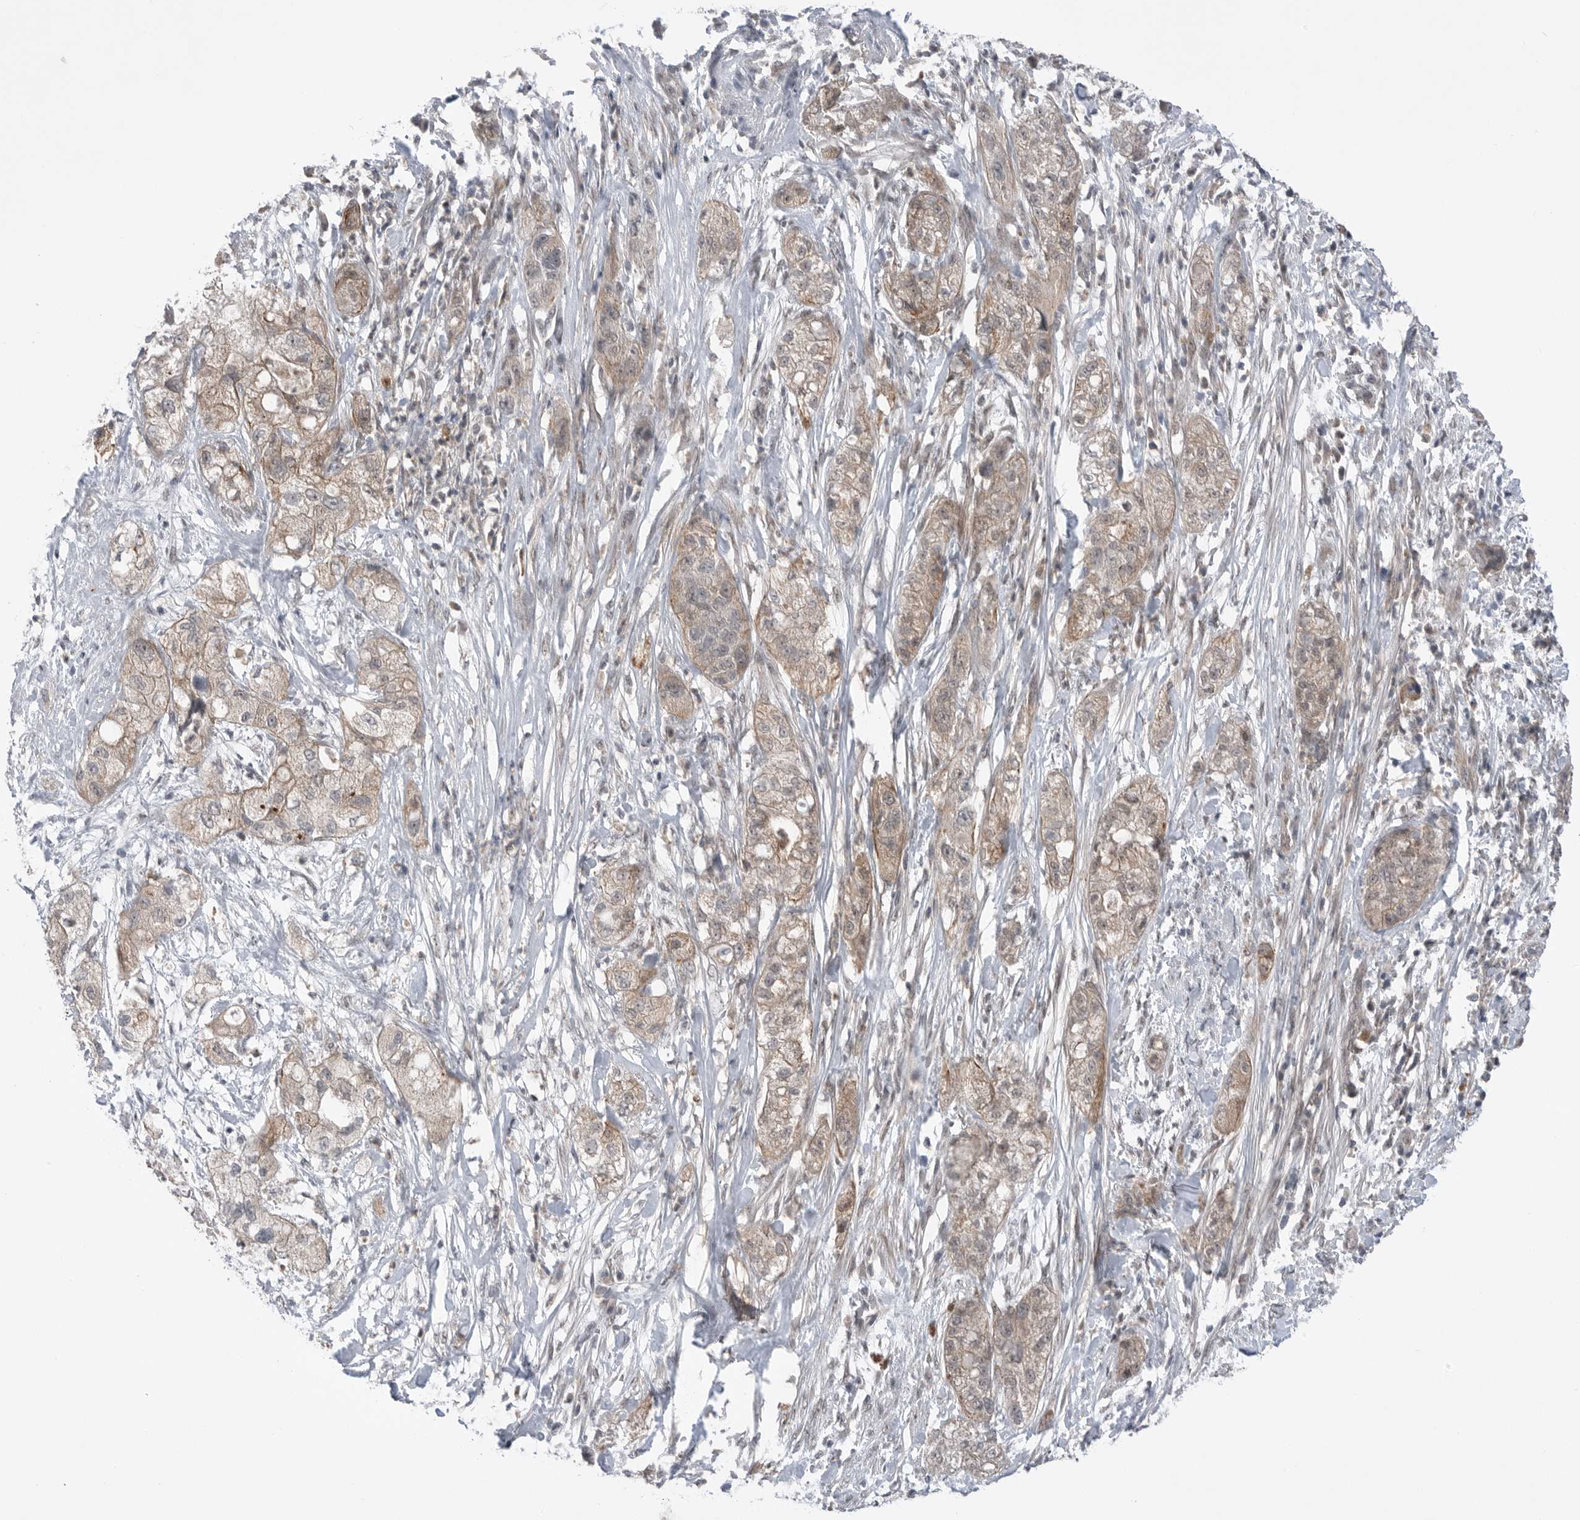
{"staining": {"intensity": "weak", "quantity": ">75%", "location": "cytoplasmic/membranous,nuclear"}, "tissue": "pancreatic cancer", "cell_type": "Tumor cells", "image_type": "cancer", "snomed": [{"axis": "morphology", "description": "Adenocarcinoma, NOS"}, {"axis": "topography", "description": "Pancreas"}], "caption": "There is low levels of weak cytoplasmic/membranous and nuclear expression in tumor cells of adenocarcinoma (pancreatic), as demonstrated by immunohistochemical staining (brown color).", "gene": "NTAQ1", "patient": {"sex": "female", "age": 78}}